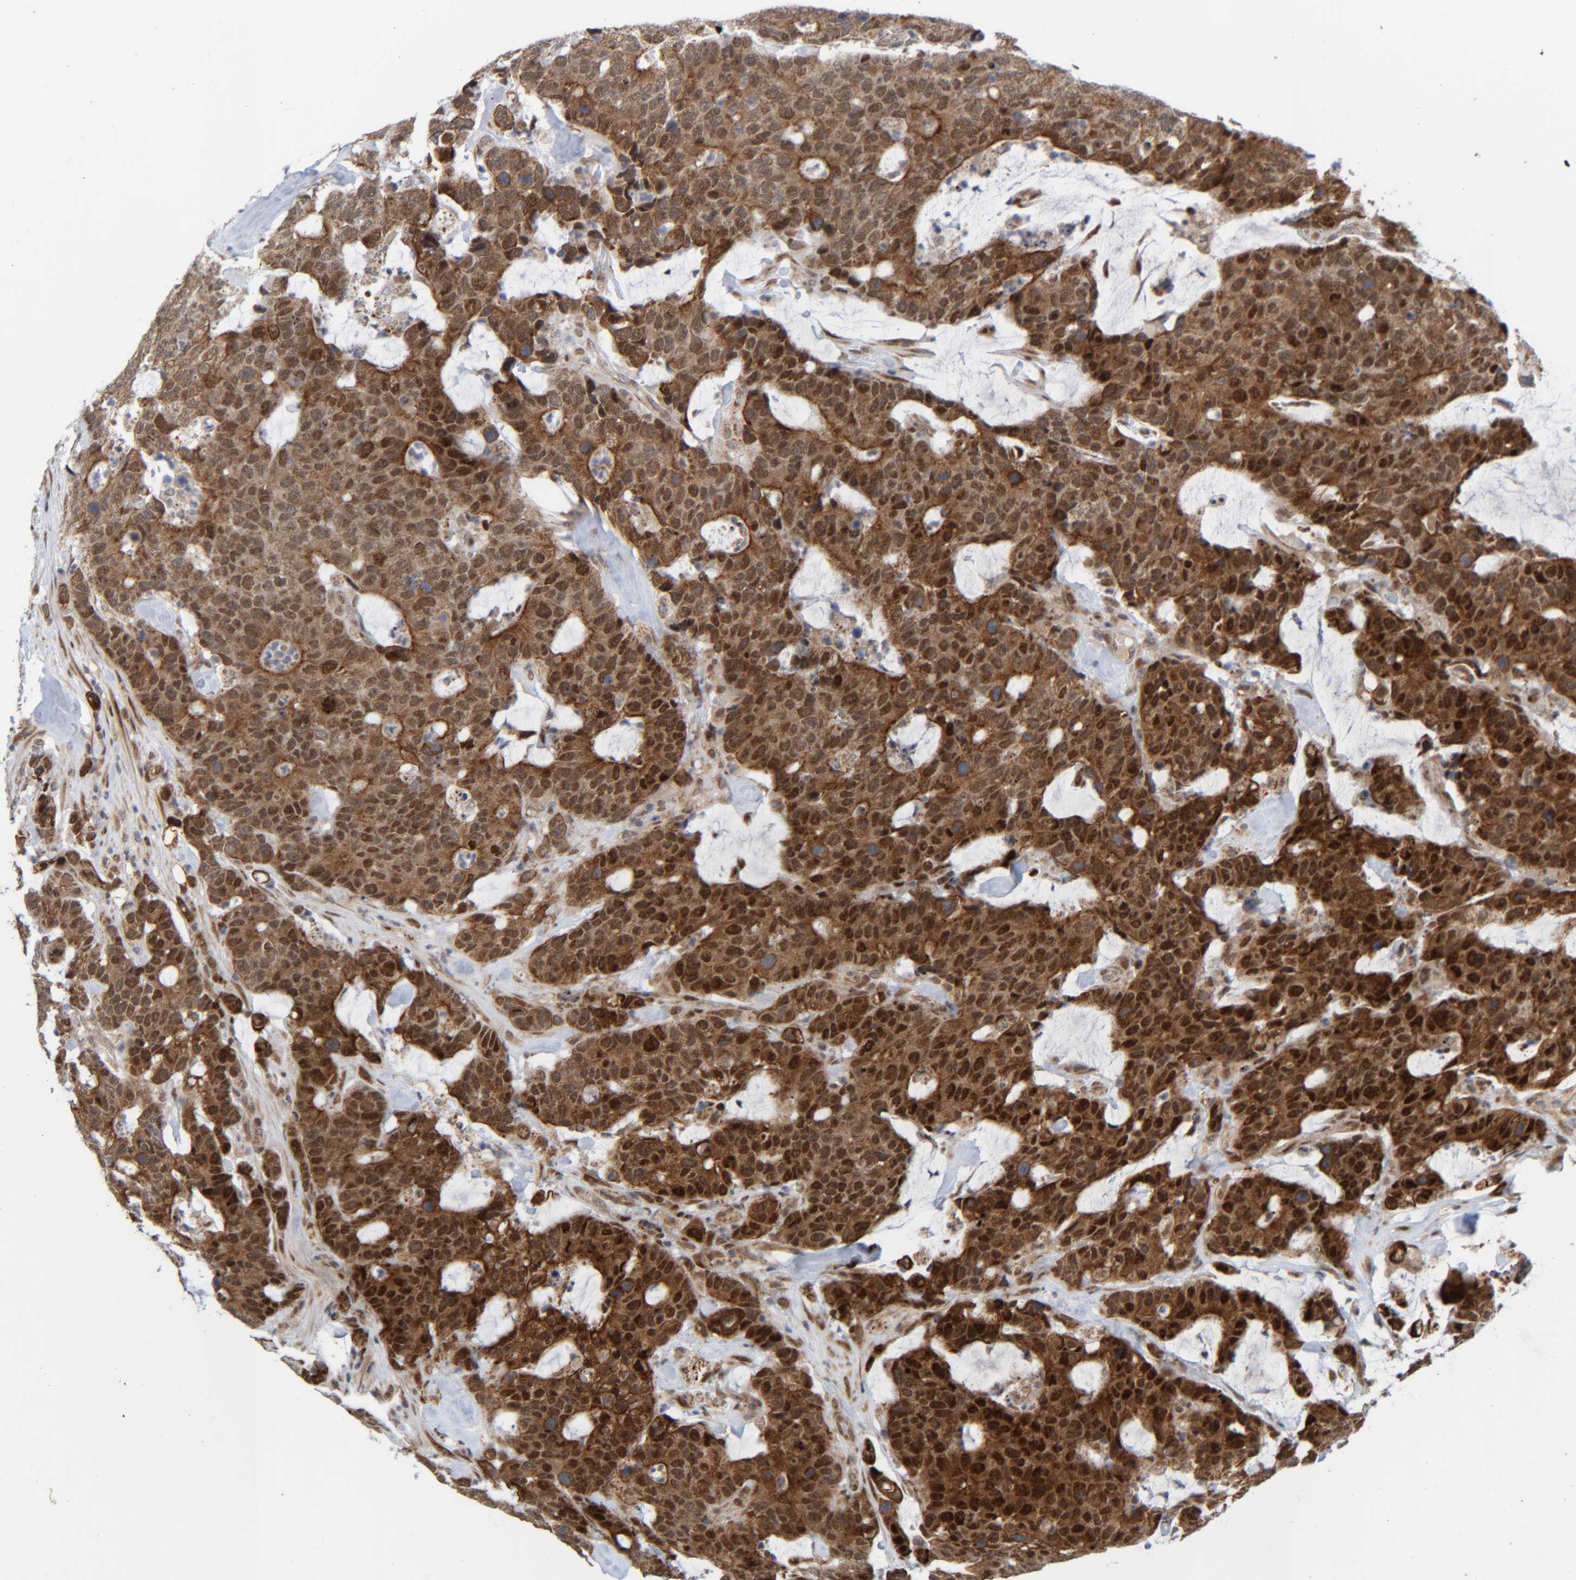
{"staining": {"intensity": "strong", "quantity": ">75%", "location": "cytoplasmic/membranous,nuclear"}, "tissue": "colorectal cancer", "cell_type": "Tumor cells", "image_type": "cancer", "snomed": [{"axis": "morphology", "description": "Adenocarcinoma, NOS"}, {"axis": "topography", "description": "Colon"}], "caption": "Immunohistochemistry (IHC) of colorectal cancer displays high levels of strong cytoplasmic/membranous and nuclear expression in about >75% of tumor cells.", "gene": "CCDC57", "patient": {"sex": "female", "age": 86}}